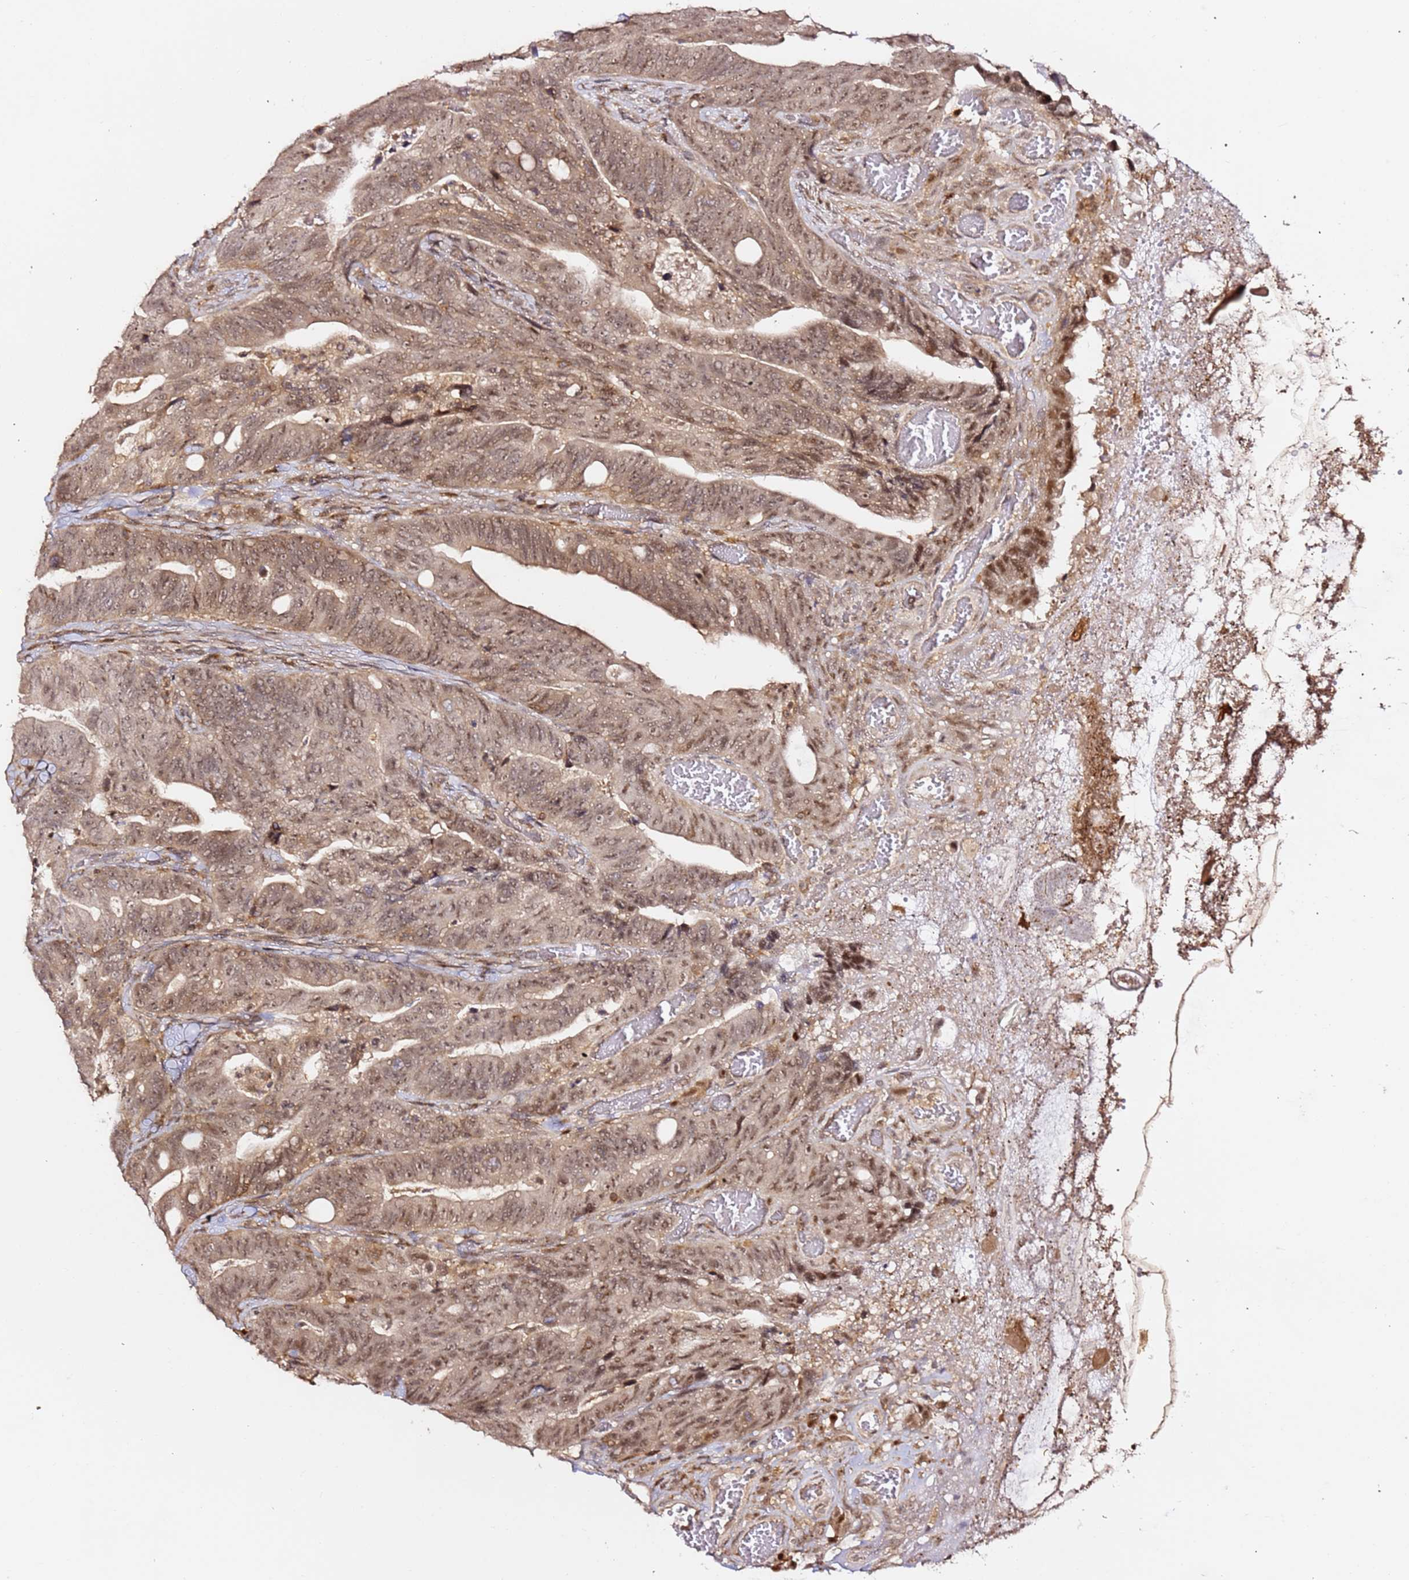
{"staining": {"intensity": "moderate", "quantity": ">75%", "location": "nuclear"}, "tissue": "colorectal cancer", "cell_type": "Tumor cells", "image_type": "cancer", "snomed": [{"axis": "morphology", "description": "Adenocarcinoma, NOS"}, {"axis": "topography", "description": "Colon"}], "caption": "IHC image of colorectal cancer (adenocarcinoma) stained for a protein (brown), which shows medium levels of moderate nuclear positivity in approximately >75% of tumor cells.", "gene": "OR5V1", "patient": {"sex": "female", "age": 82}}